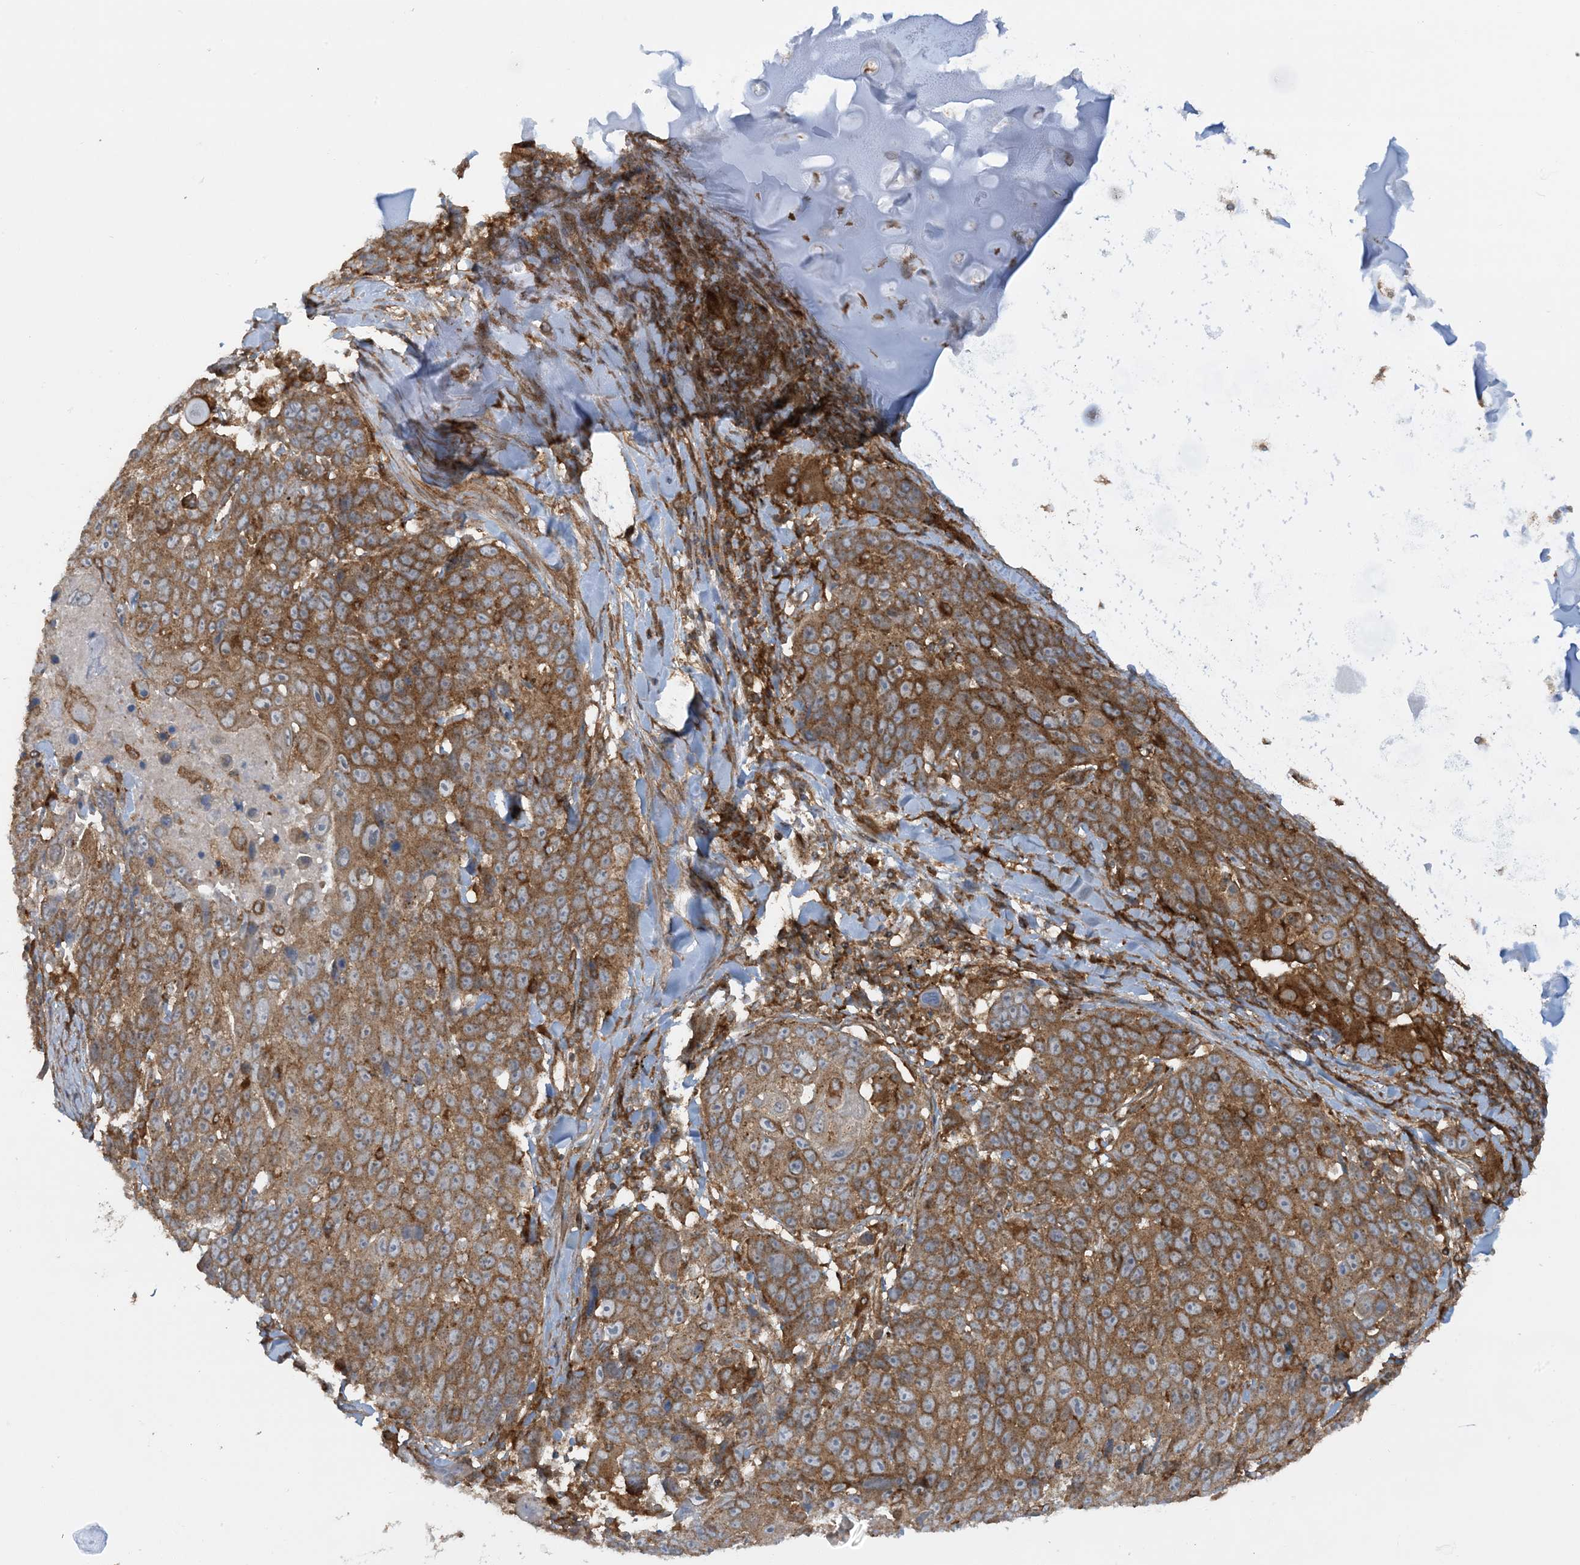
{"staining": {"intensity": "moderate", "quantity": ">75%", "location": "cytoplasmic/membranous"}, "tissue": "lung cancer", "cell_type": "Tumor cells", "image_type": "cancer", "snomed": [{"axis": "morphology", "description": "Squamous cell carcinoma, NOS"}, {"axis": "topography", "description": "Lung"}], "caption": "This micrograph exhibits IHC staining of lung cancer, with medium moderate cytoplasmic/membranous expression in approximately >75% of tumor cells.", "gene": "STAM2", "patient": {"sex": "male", "age": 66}}